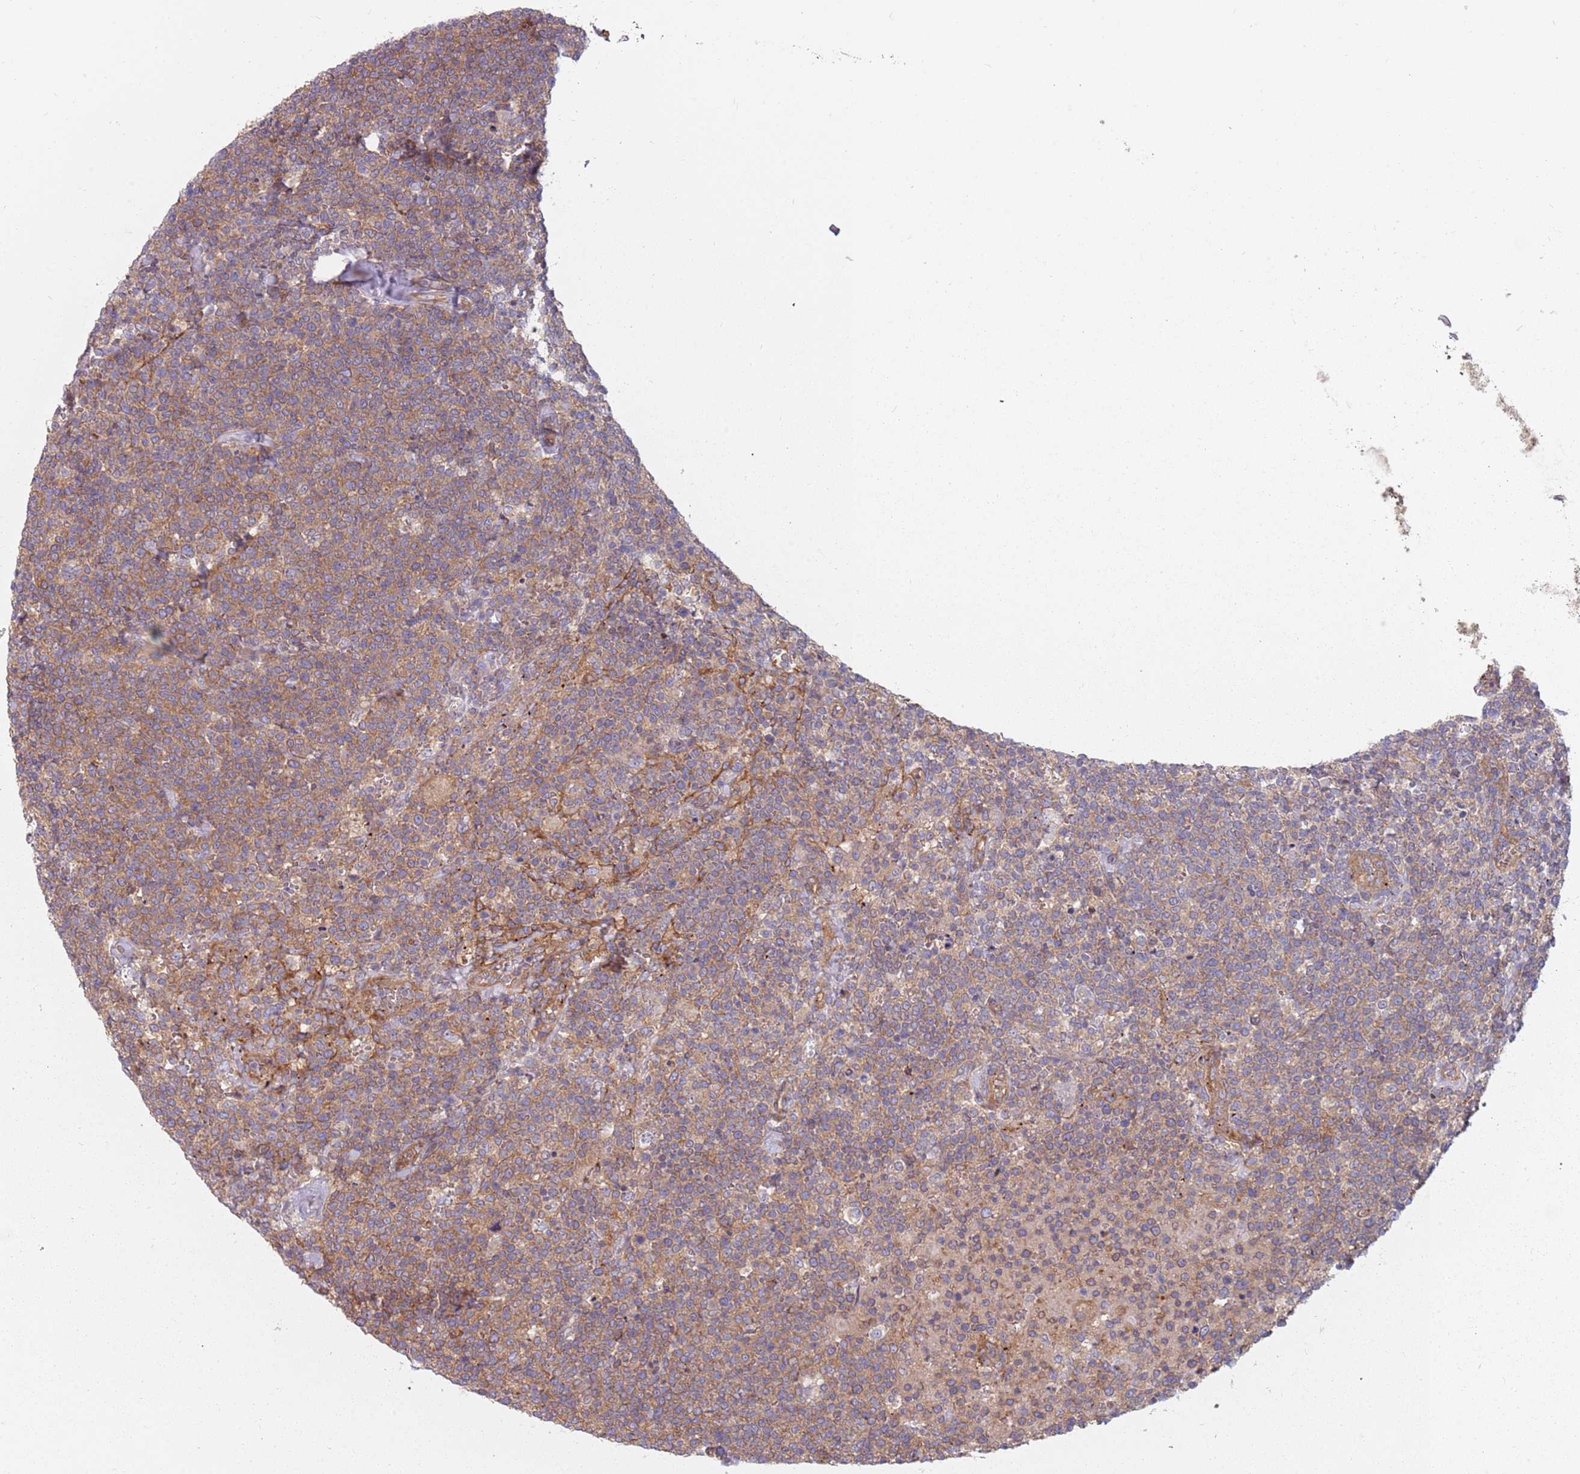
{"staining": {"intensity": "weak", "quantity": ">75%", "location": "cytoplasmic/membranous"}, "tissue": "lymphoma", "cell_type": "Tumor cells", "image_type": "cancer", "snomed": [{"axis": "morphology", "description": "Malignant lymphoma, non-Hodgkin's type, High grade"}, {"axis": "topography", "description": "Lymph node"}], "caption": "IHC (DAB) staining of human malignant lymphoma, non-Hodgkin's type (high-grade) reveals weak cytoplasmic/membranous protein expression in approximately >75% of tumor cells. Immunohistochemistry stains the protein of interest in brown and the nuclei are stained blue.", "gene": "SPDL1", "patient": {"sex": "male", "age": 61}}